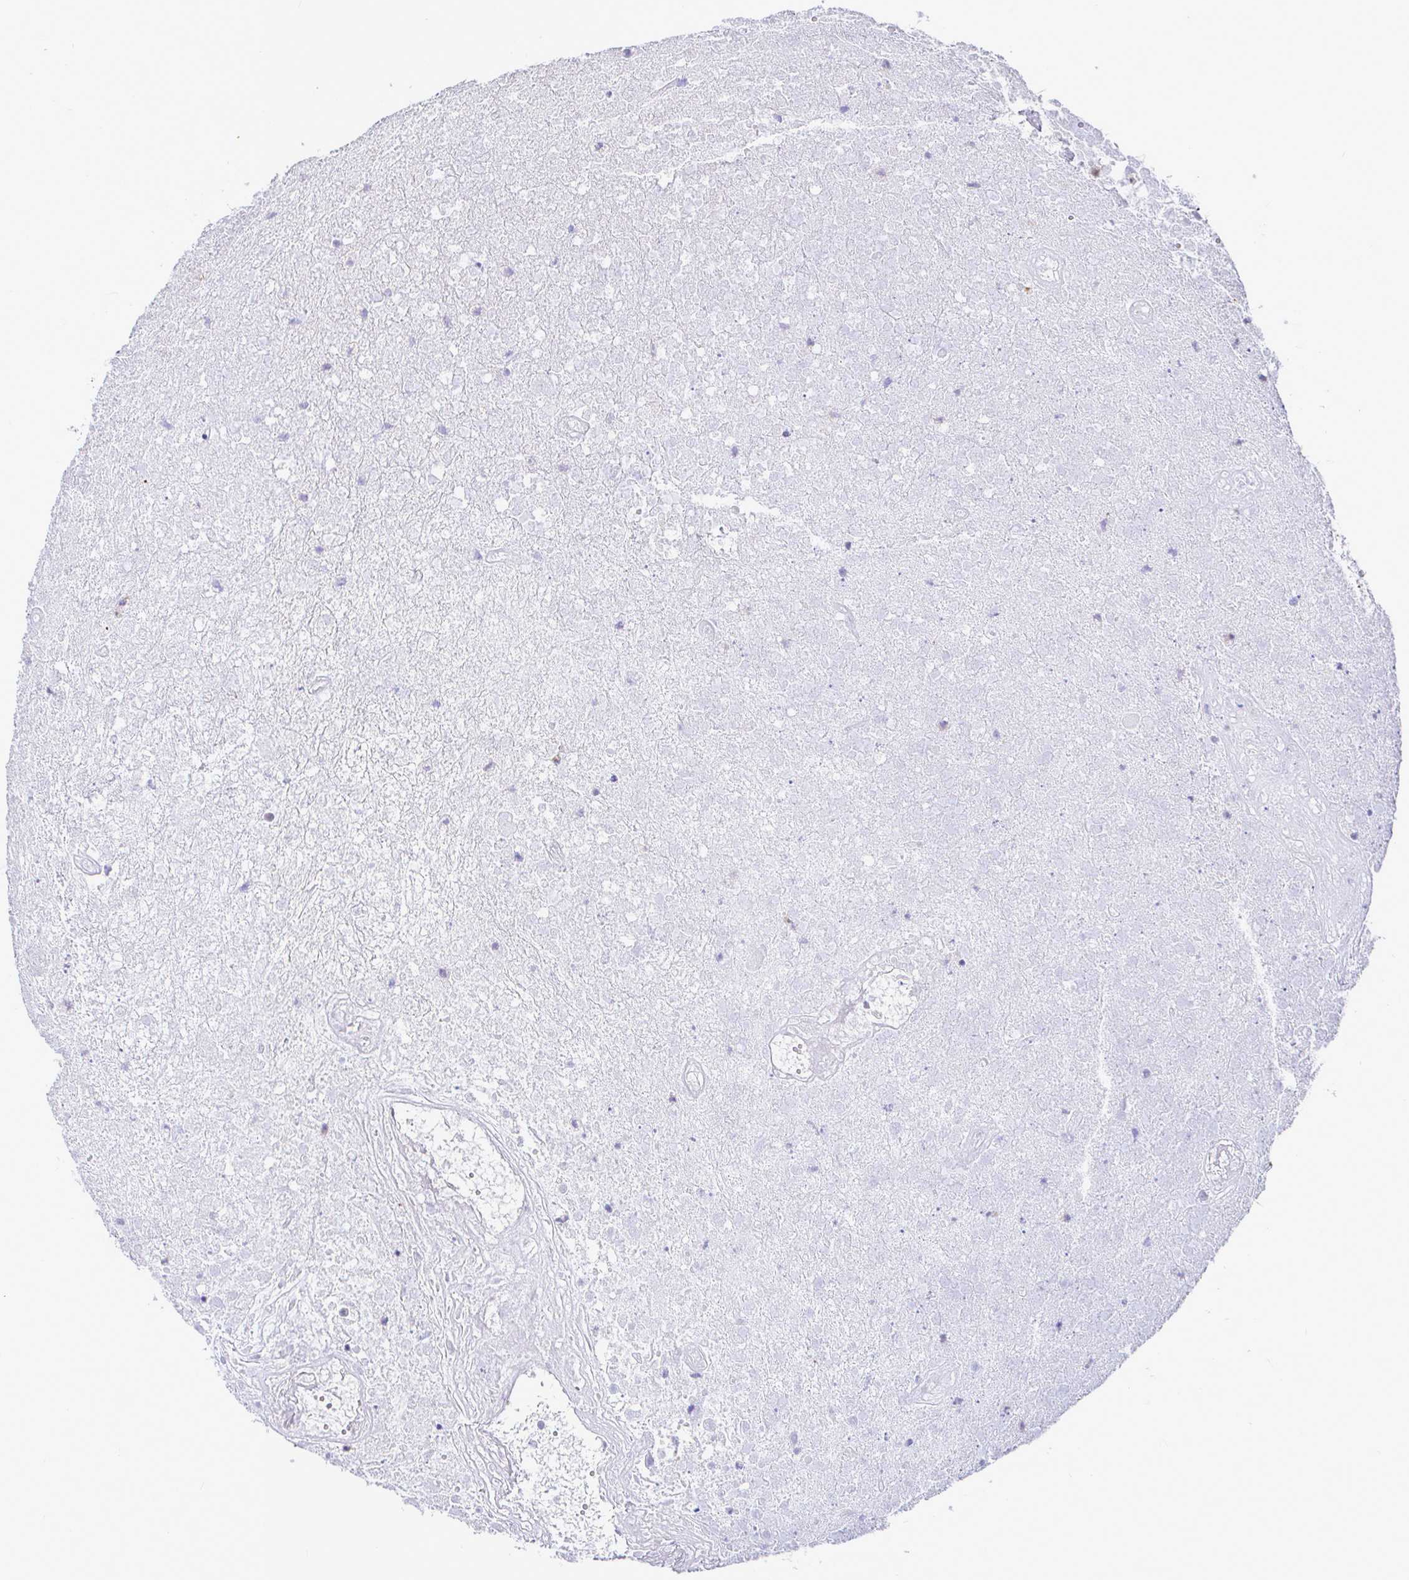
{"staining": {"intensity": "negative", "quantity": "none", "location": "none"}, "tissue": "glioma", "cell_type": "Tumor cells", "image_type": "cancer", "snomed": [{"axis": "morphology", "description": "Glioma, malignant, High grade"}, {"axis": "topography", "description": "Brain"}], "caption": "IHC of glioma shows no staining in tumor cells.", "gene": "CCDC62", "patient": {"sex": "male", "age": 46}}